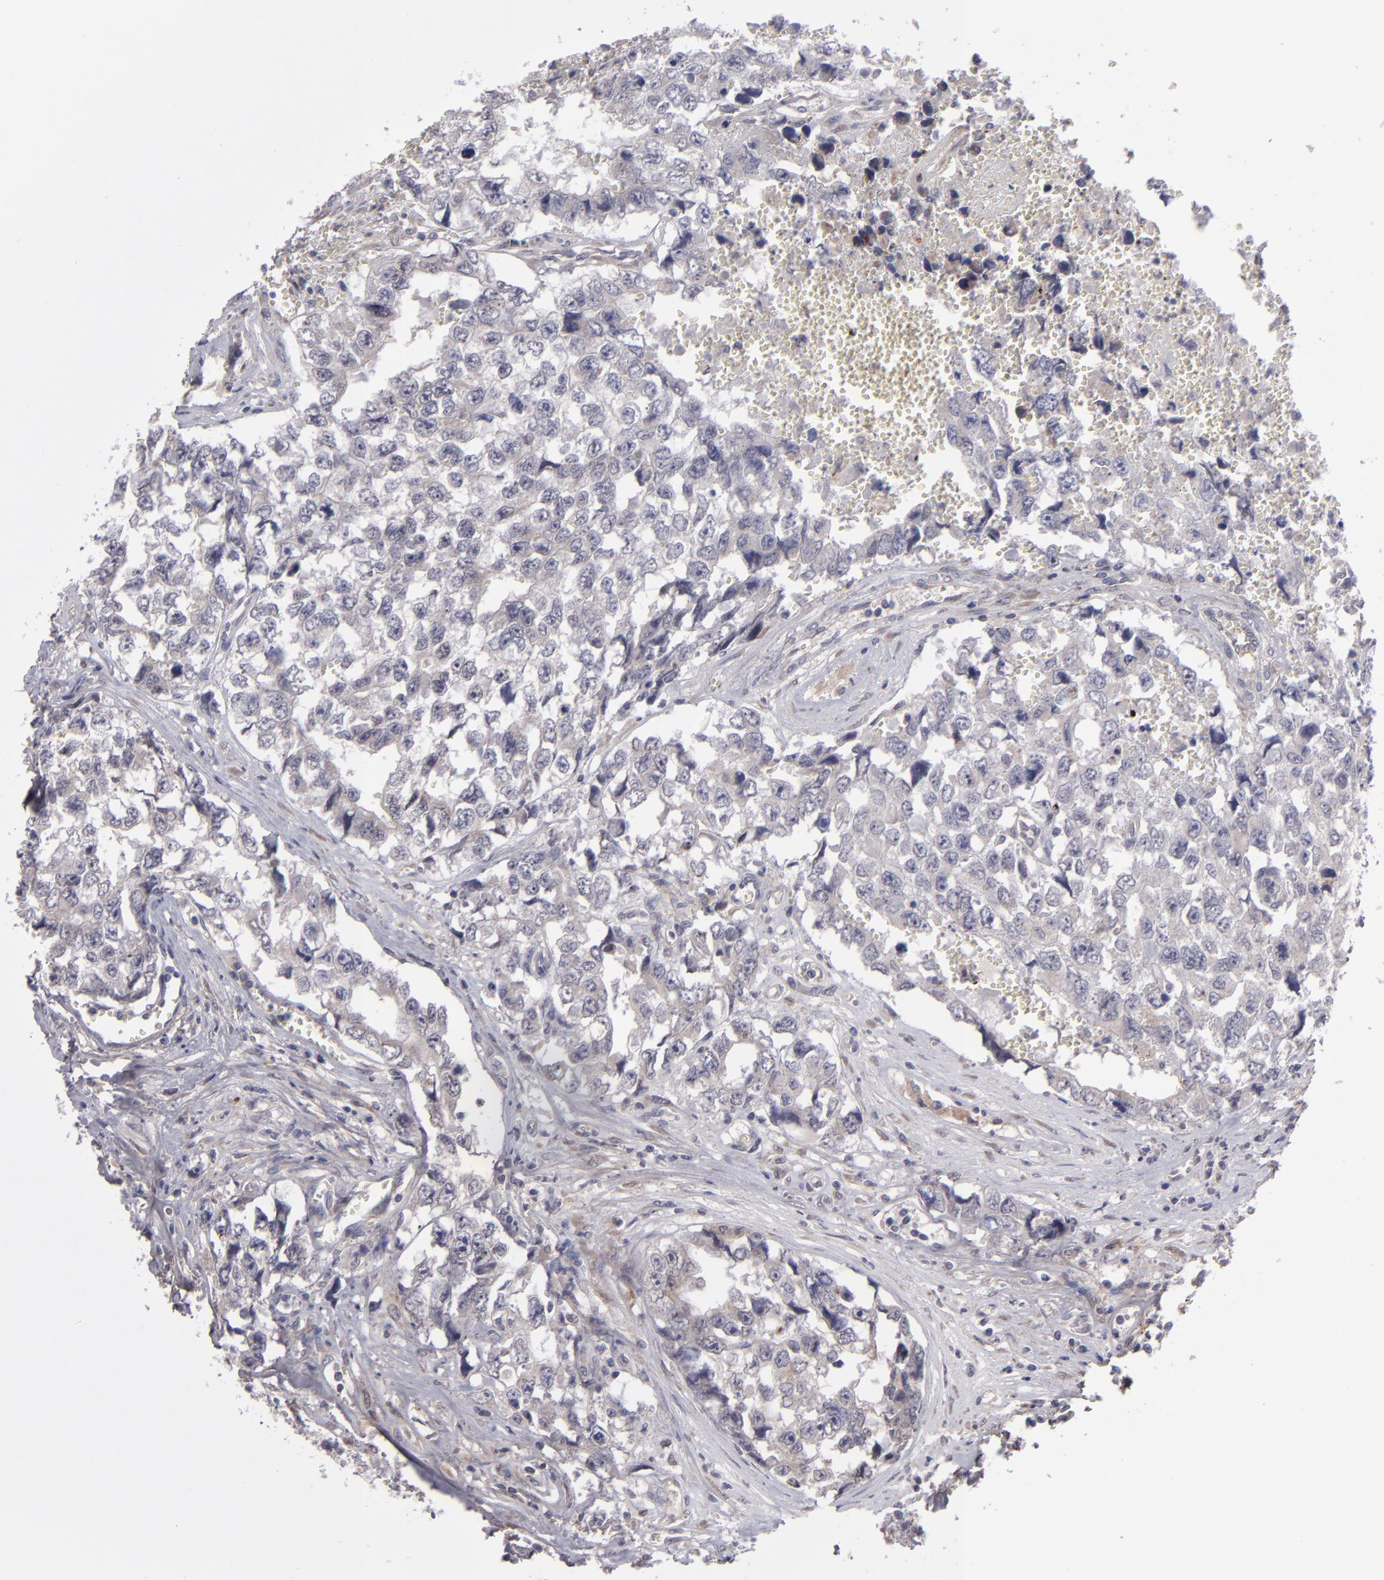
{"staining": {"intensity": "weak", "quantity": "<25%", "location": "cytoplasmic/membranous"}, "tissue": "testis cancer", "cell_type": "Tumor cells", "image_type": "cancer", "snomed": [{"axis": "morphology", "description": "Carcinoma, Embryonal, NOS"}, {"axis": "topography", "description": "Testis"}], "caption": "The photomicrograph shows no significant expression in tumor cells of embryonal carcinoma (testis). The staining is performed using DAB (3,3'-diaminobenzidine) brown chromogen with nuclei counter-stained in using hematoxylin.", "gene": "IL12A", "patient": {"sex": "male", "age": 31}}